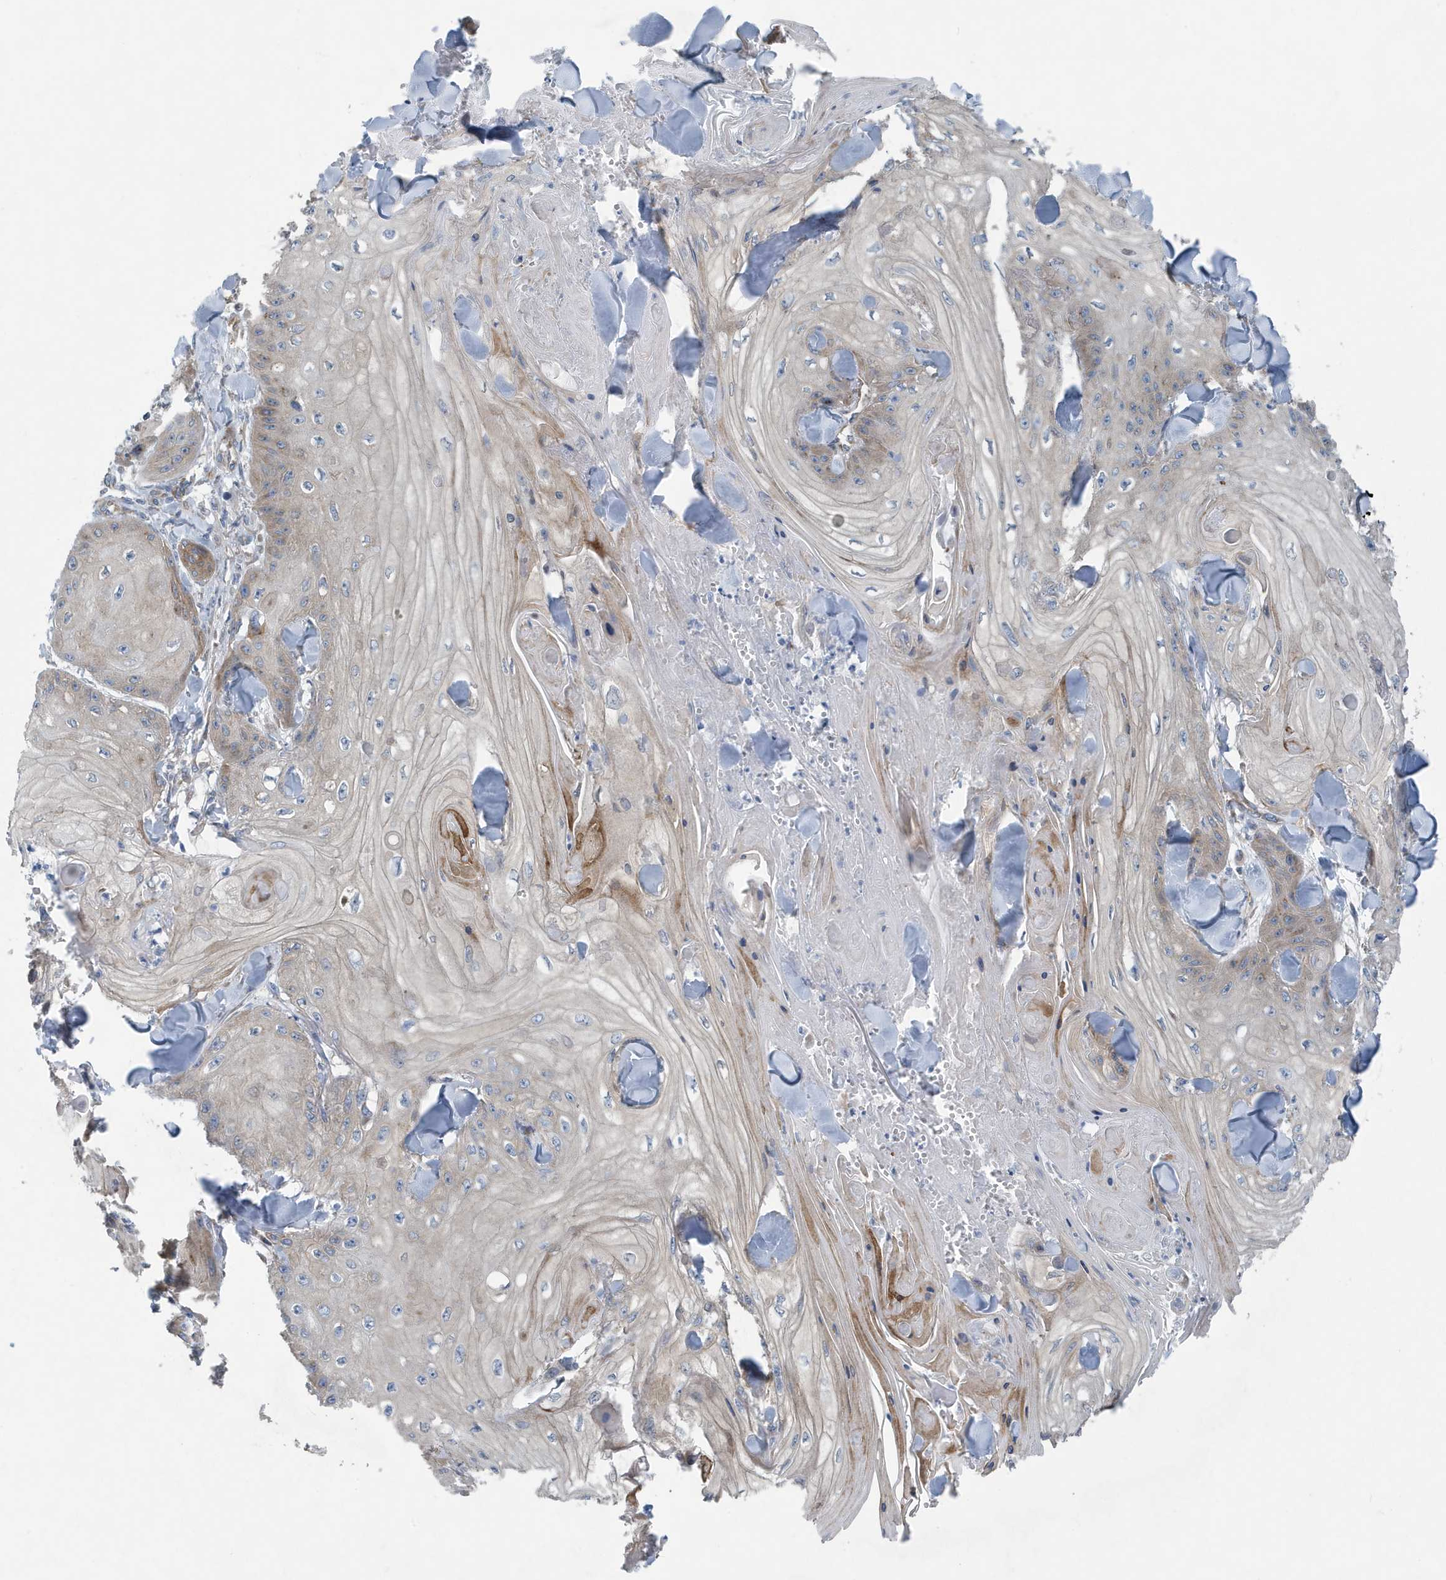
{"staining": {"intensity": "negative", "quantity": "none", "location": "none"}, "tissue": "skin cancer", "cell_type": "Tumor cells", "image_type": "cancer", "snomed": [{"axis": "morphology", "description": "Squamous cell carcinoma, NOS"}, {"axis": "topography", "description": "Skin"}], "caption": "This is a photomicrograph of immunohistochemistry staining of squamous cell carcinoma (skin), which shows no positivity in tumor cells.", "gene": "PPM1M", "patient": {"sex": "male", "age": 74}}